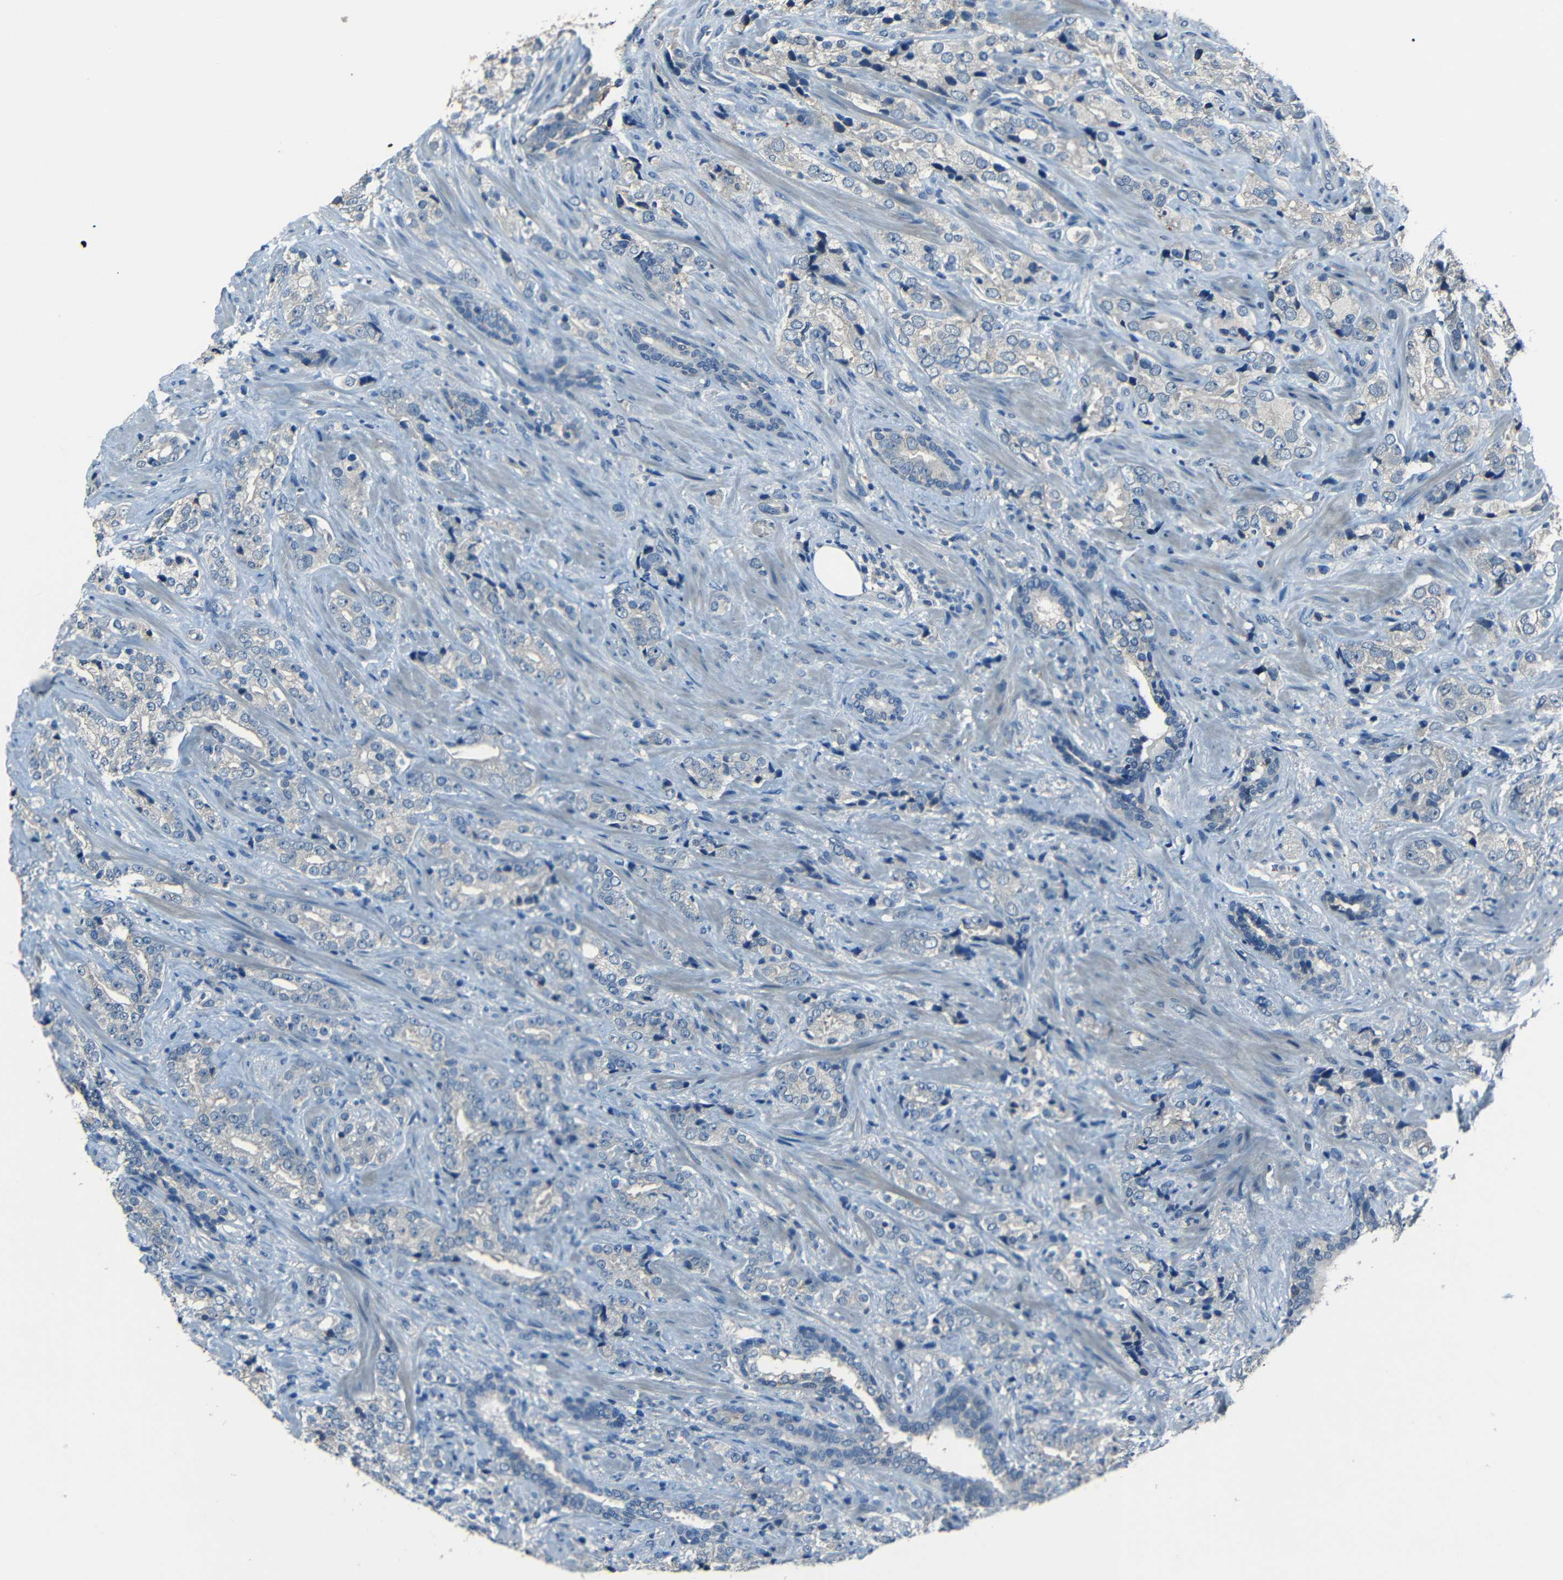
{"staining": {"intensity": "negative", "quantity": "none", "location": "none"}, "tissue": "prostate cancer", "cell_type": "Tumor cells", "image_type": "cancer", "snomed": [{"axis": "morphology", "description": "Adenocarcinoma, High grade"}, {"axis": "topography", "description": "Prostate"}], "caption": "Immunohistochemical staining of human prostate cancer (adenocarcinoma (high-grade)) exhibits no significant positivity in tumor cells.", "gene": "SLA", "patient": {"sex": "male", "age": 71}}